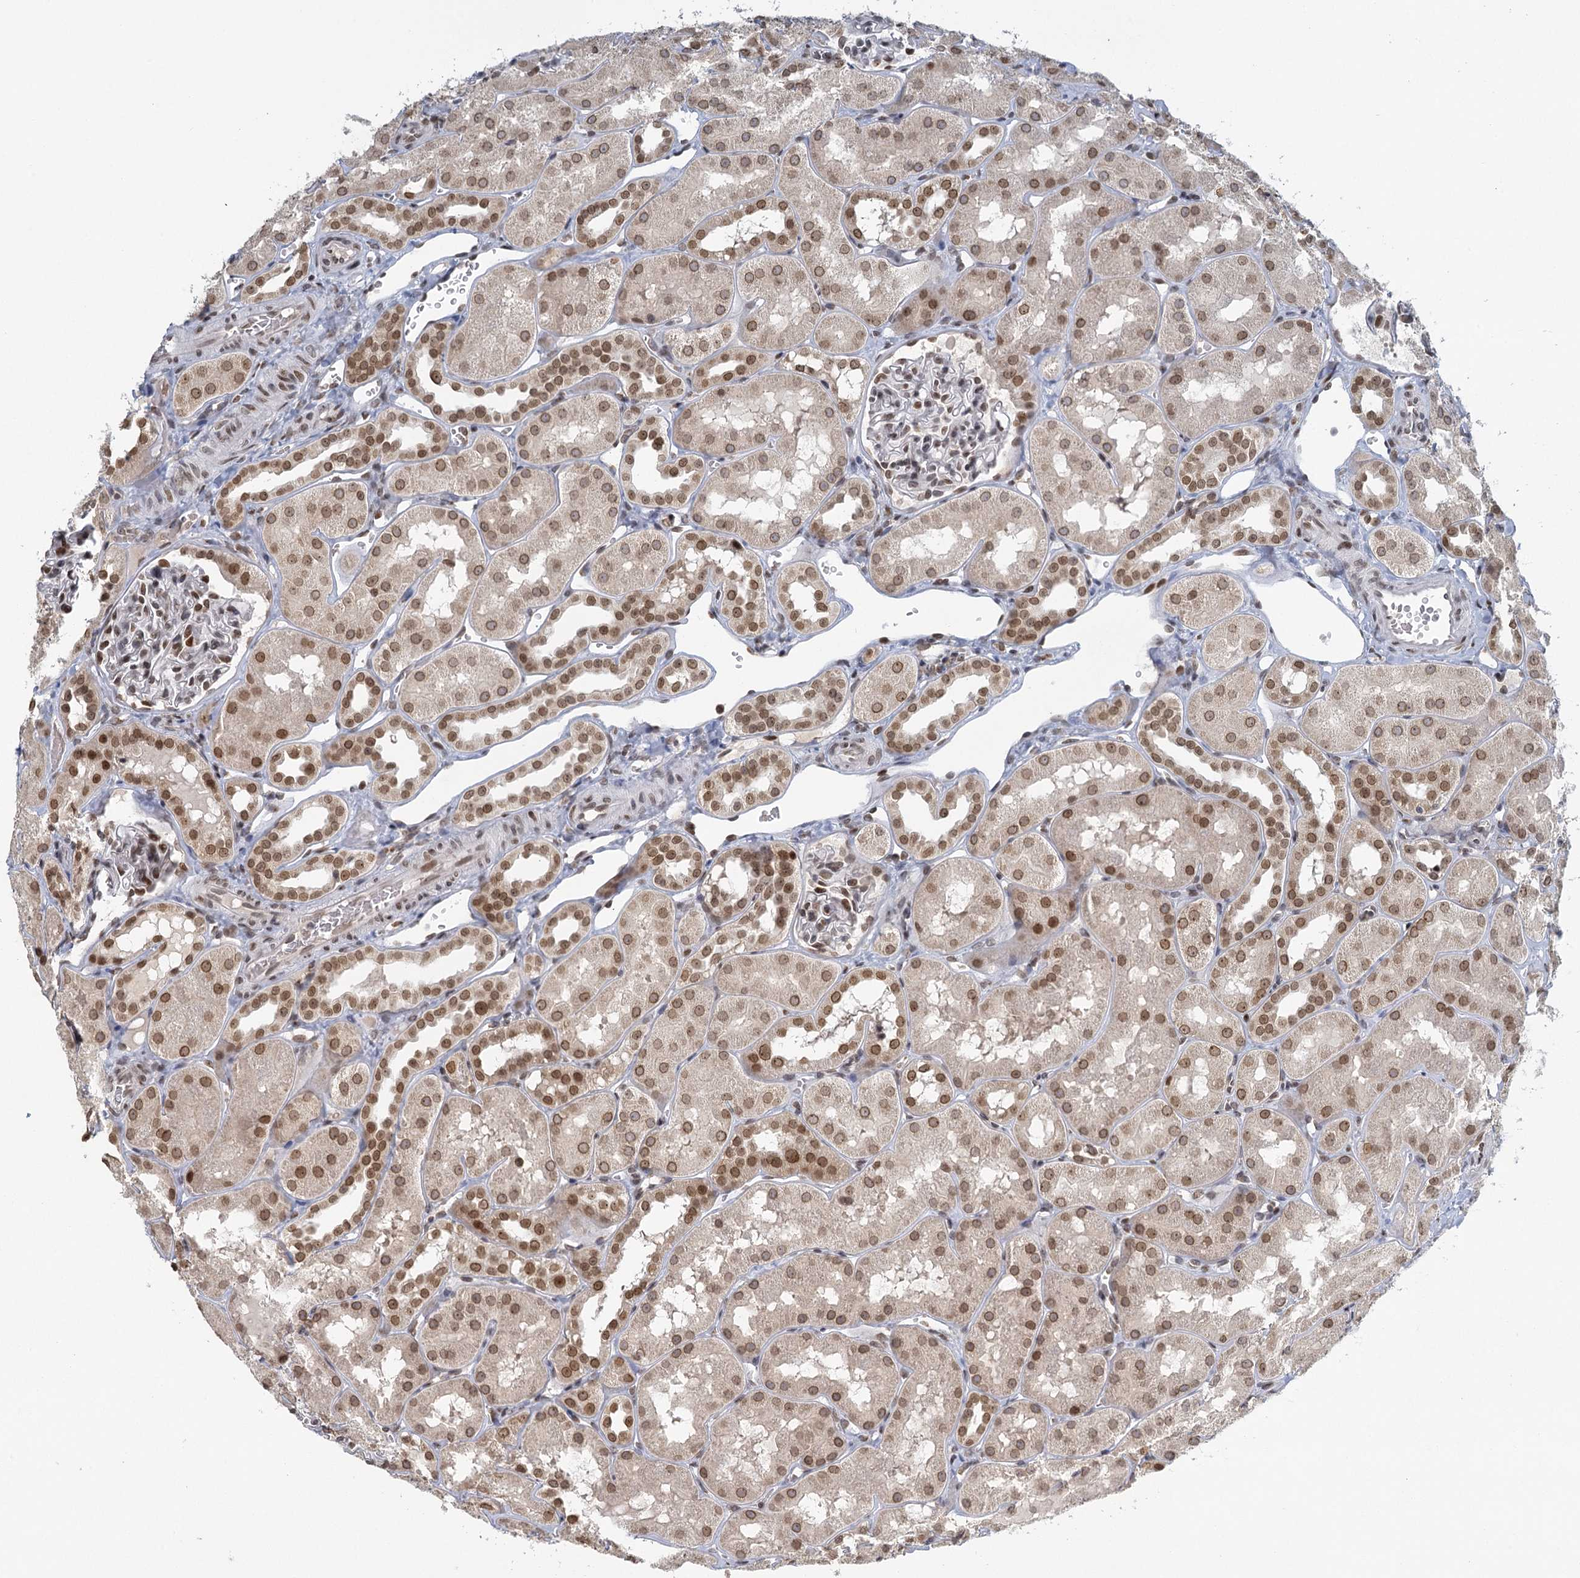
{"staining": {"intensity": "weak", "quantity": "25%-75%", "location": "nuclear"}, "tissue": "kidney", "cell_type": "Cells in glomeruli", "image_type": "normal", "snomed": [{"axis": "morphology", "description": "Normal tissue, NOS"}, {"axis": "topography", "description": "Kidney"}, {"axis": "topography", "description": "Urinary bladder"}], "caption": "Brown immunohistochemical staining in unremarkable kidney displays weak nuclear staining in approximately 25%-75% of cells in glomeruli. (DAB IHC with brightfield microscopy, high magnification).", "gene": "TREX1", "patient": {"sex": "male", "age": 16}}